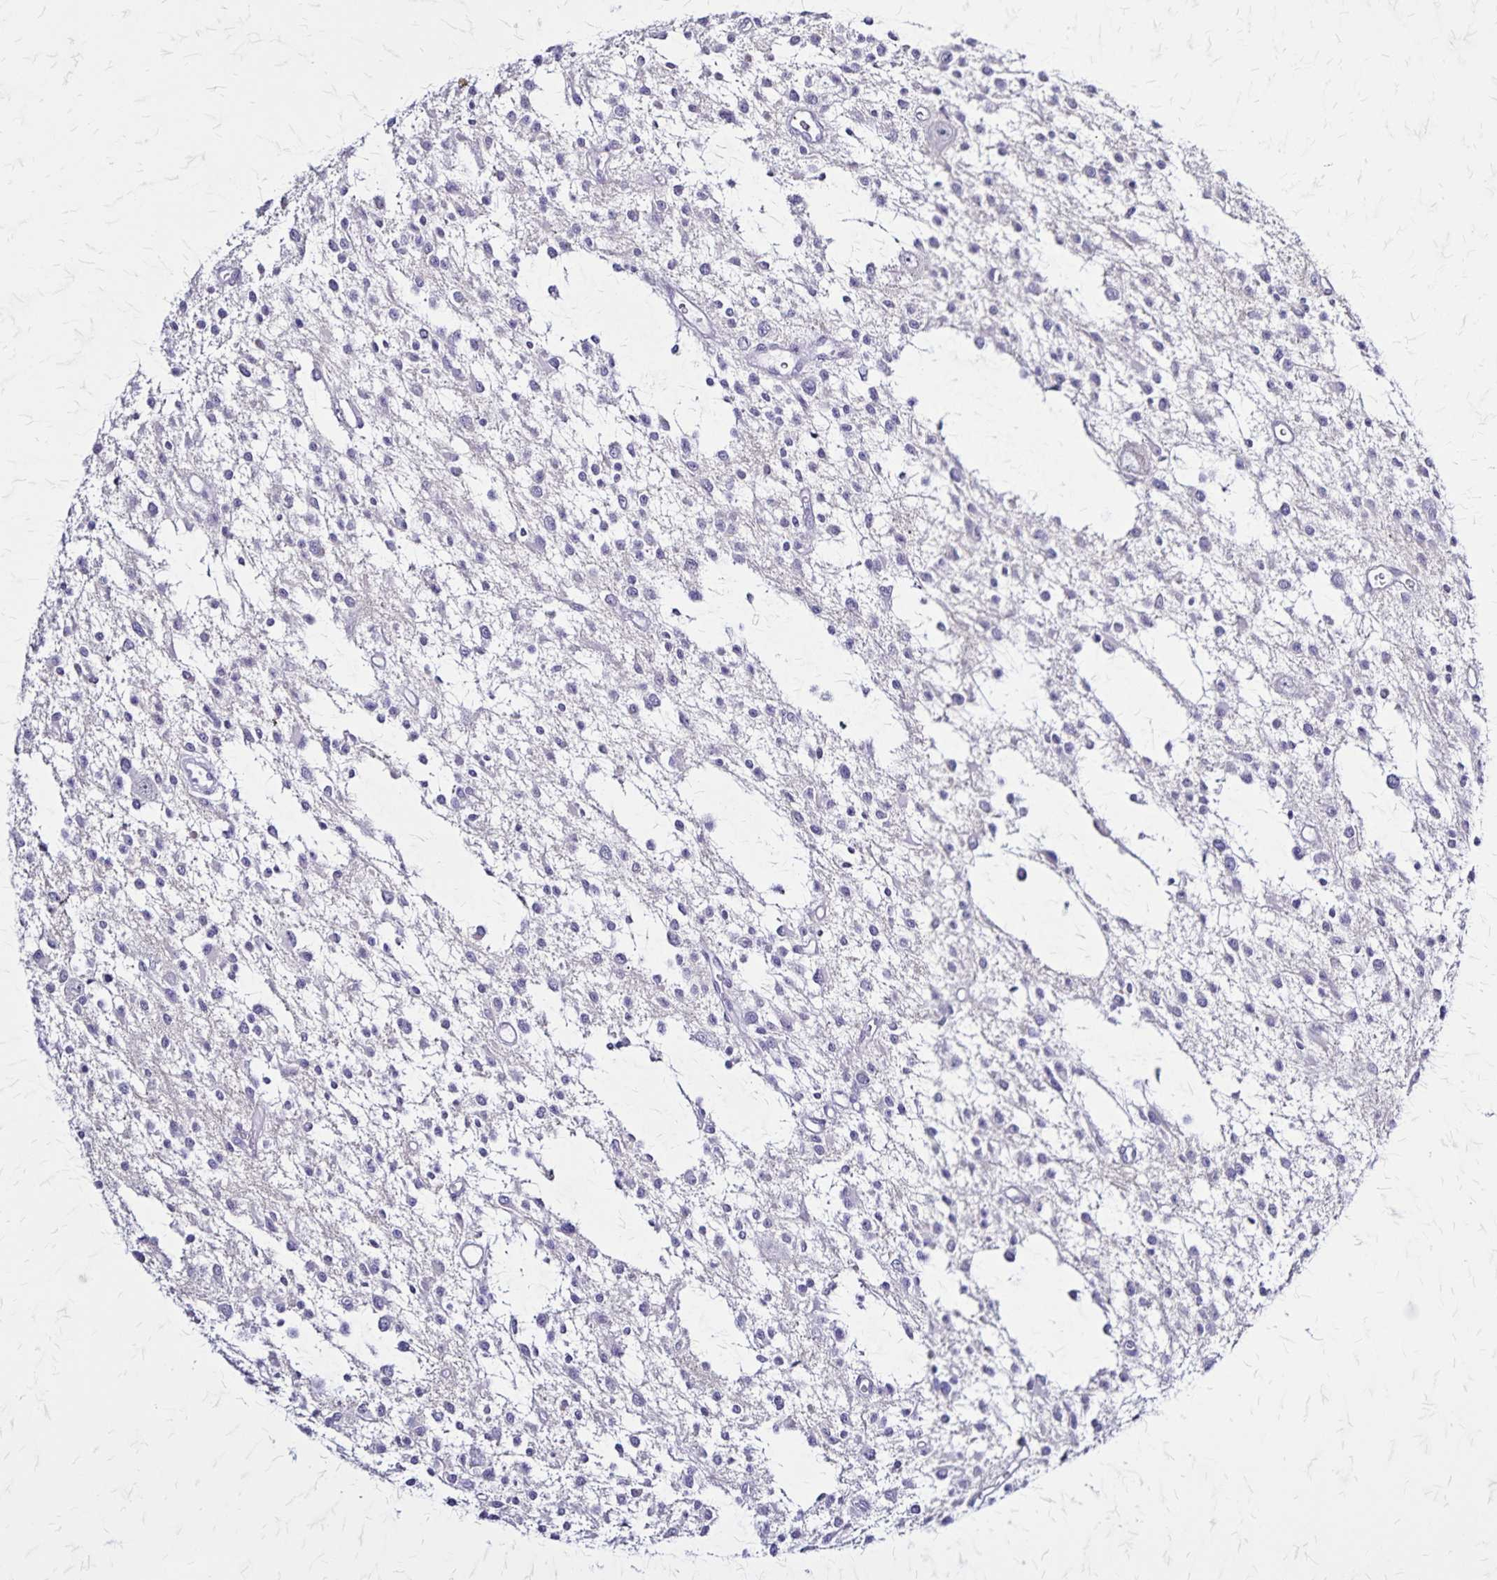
{"staining": {"intensity": "negative", "quantity": "none", "location": "none"}, "tissue": "glioma", "cell_type": "Tumor cells", "image_type": "cancer", "snomed": [{"axis": "morphology", "description": "Glioma, malignant, Low grade"}, {"axis": "topography", "description": "Brain"}], "caption": "This micrograph is of malignant low-grade glioma stained with immunohistochemistry (IHC) to label a protein in brown with the nuclei are counter-stained blue. There is no positivity in tumor cells.", "gene": "PLXNA4", "patient": {"sex": "male", "age": 43}}